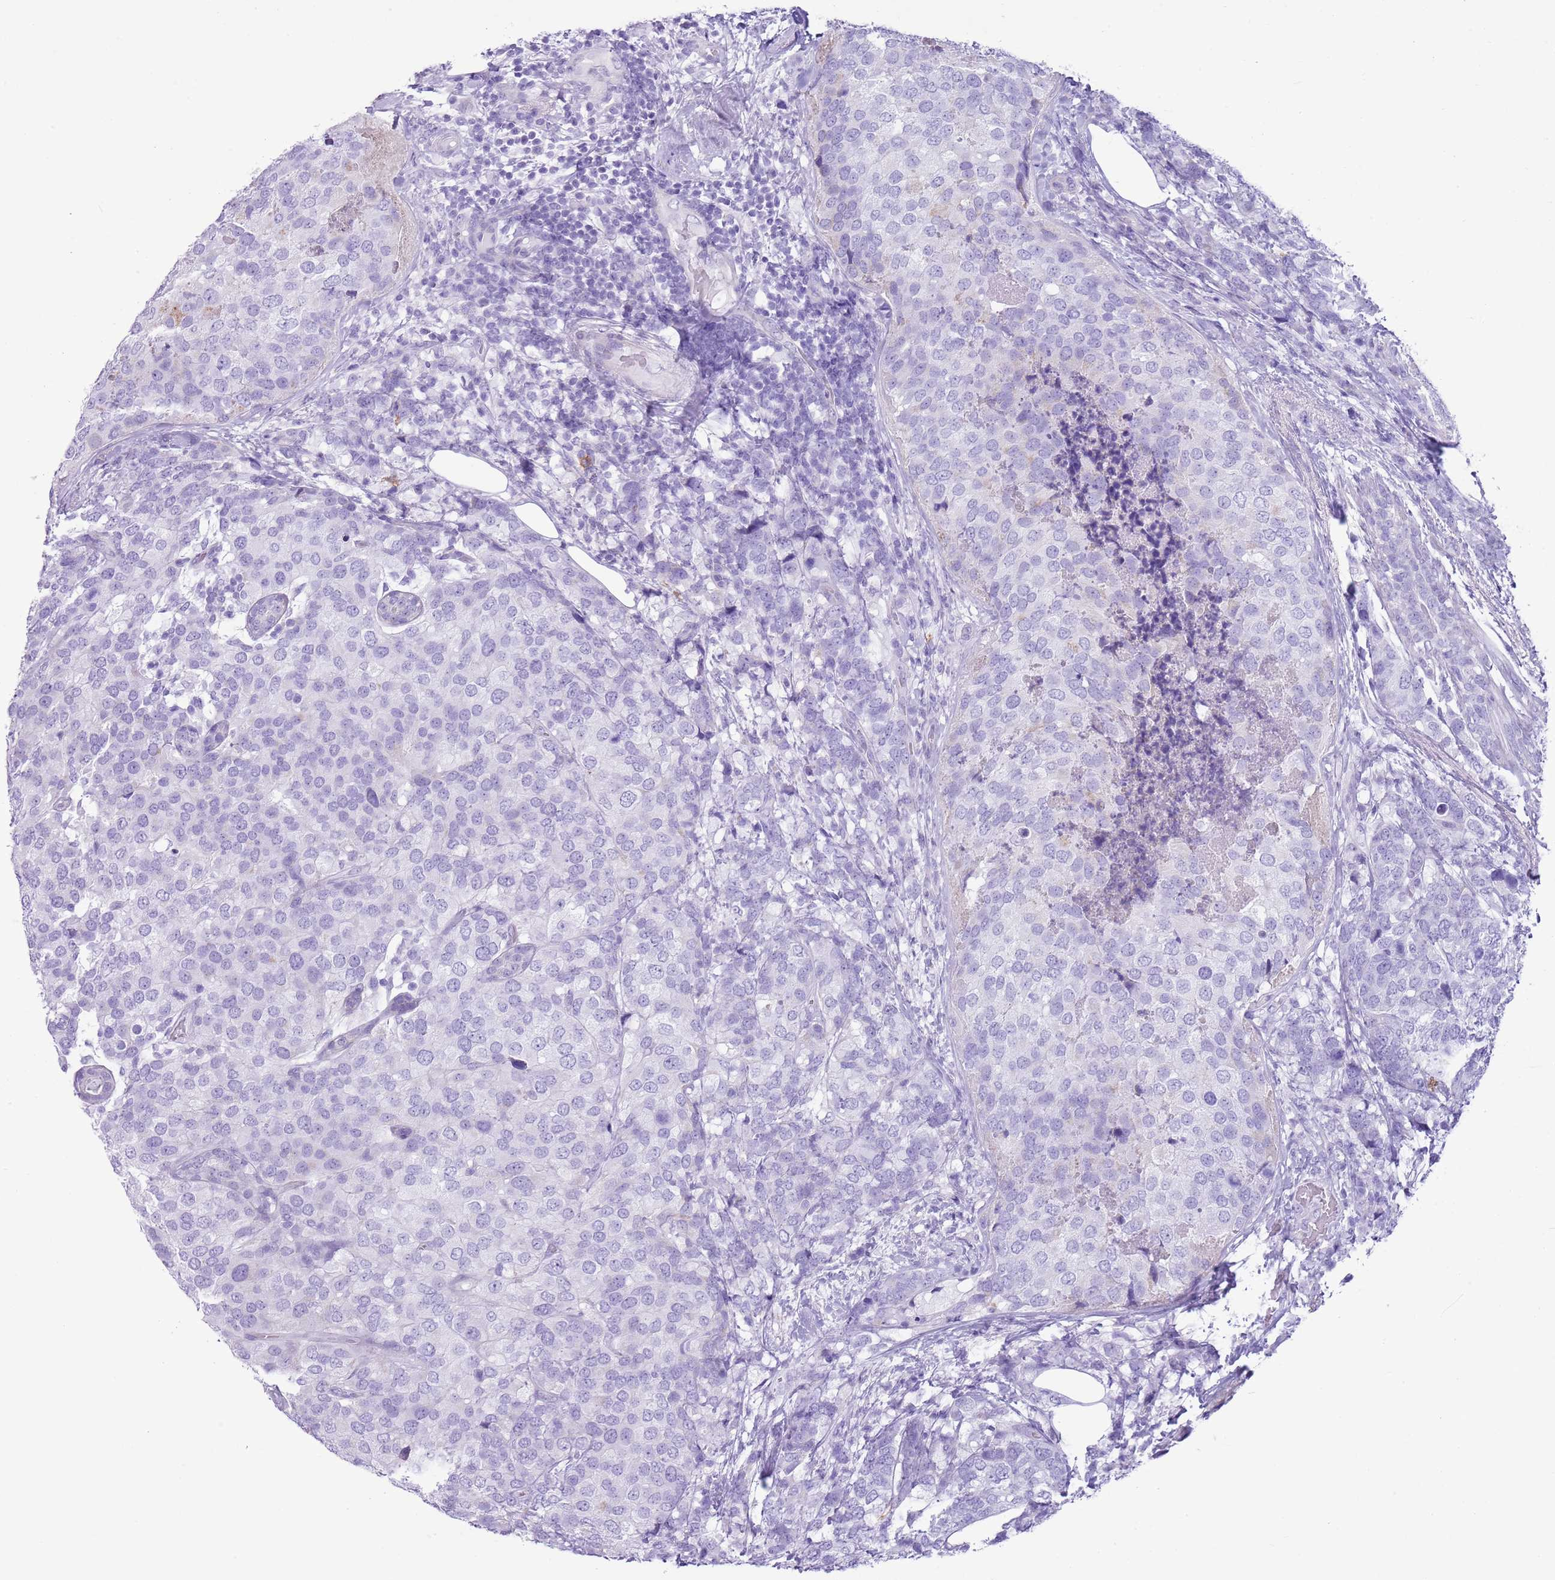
{"staining": {"intensity": "negative", "quantity": "none", "location": "none"}, "tissue": "breast cancer", "cell_type": "Tumor cells", "image_type": "cancer", "snomed": [{"axis": "morphology", "description": "Lobular carcinoma"}, {"axis": "topography", "description": "Breast"}], "caption": "Immunohistochemistry (IHC) image of breast cancer stained for a protein (brown), which shows no positivity in tumor cells.", "gene": "CD177", "patient": {"sex": "female", "age": 59}}